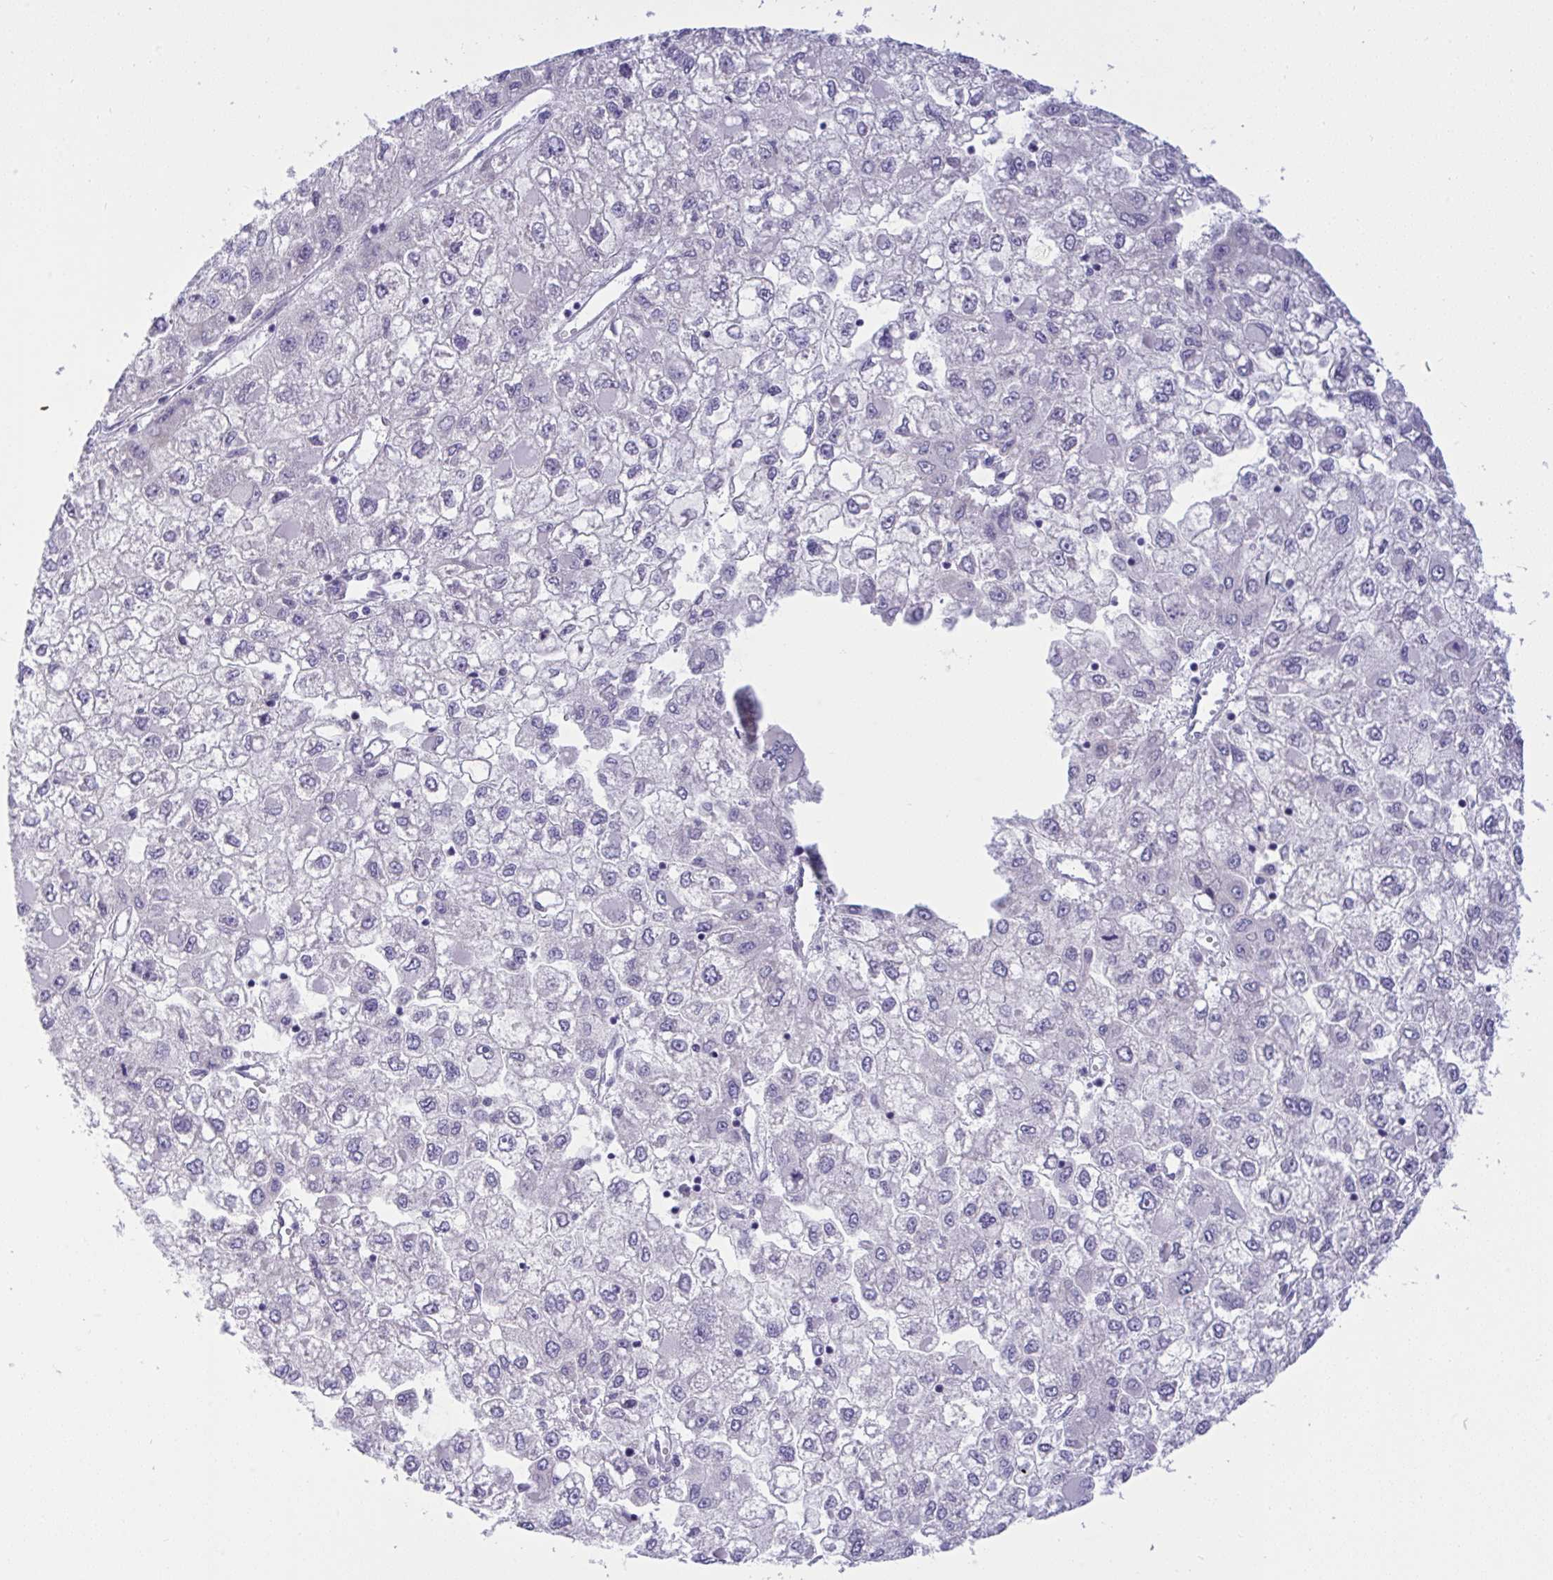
{"staining": {"intensity": "negative", "quantity": "none", "location": "none"}, "tissue": "liver cancer", "cell_type": "Tumor cells", "image_type": "cancer", "snomed": [{"axis": "morphology", "description": "Carcinoma, Hepatocellular, NOS"}, {"axis": "topography", "description": "Liver"}], "caption": "An immunohistochemistry (IHC) micrograph of liver cancer is shown. There is no staining in tumor cells of liver cancer. Brightfield microscopy of IHC stained with DAB (3,3'-diaminobenzidine) (brown) and hematoxylin (blue), captured at high magnification.", "gene": "TMEM41A", "patient": {"sex": "male", "age": 40}}